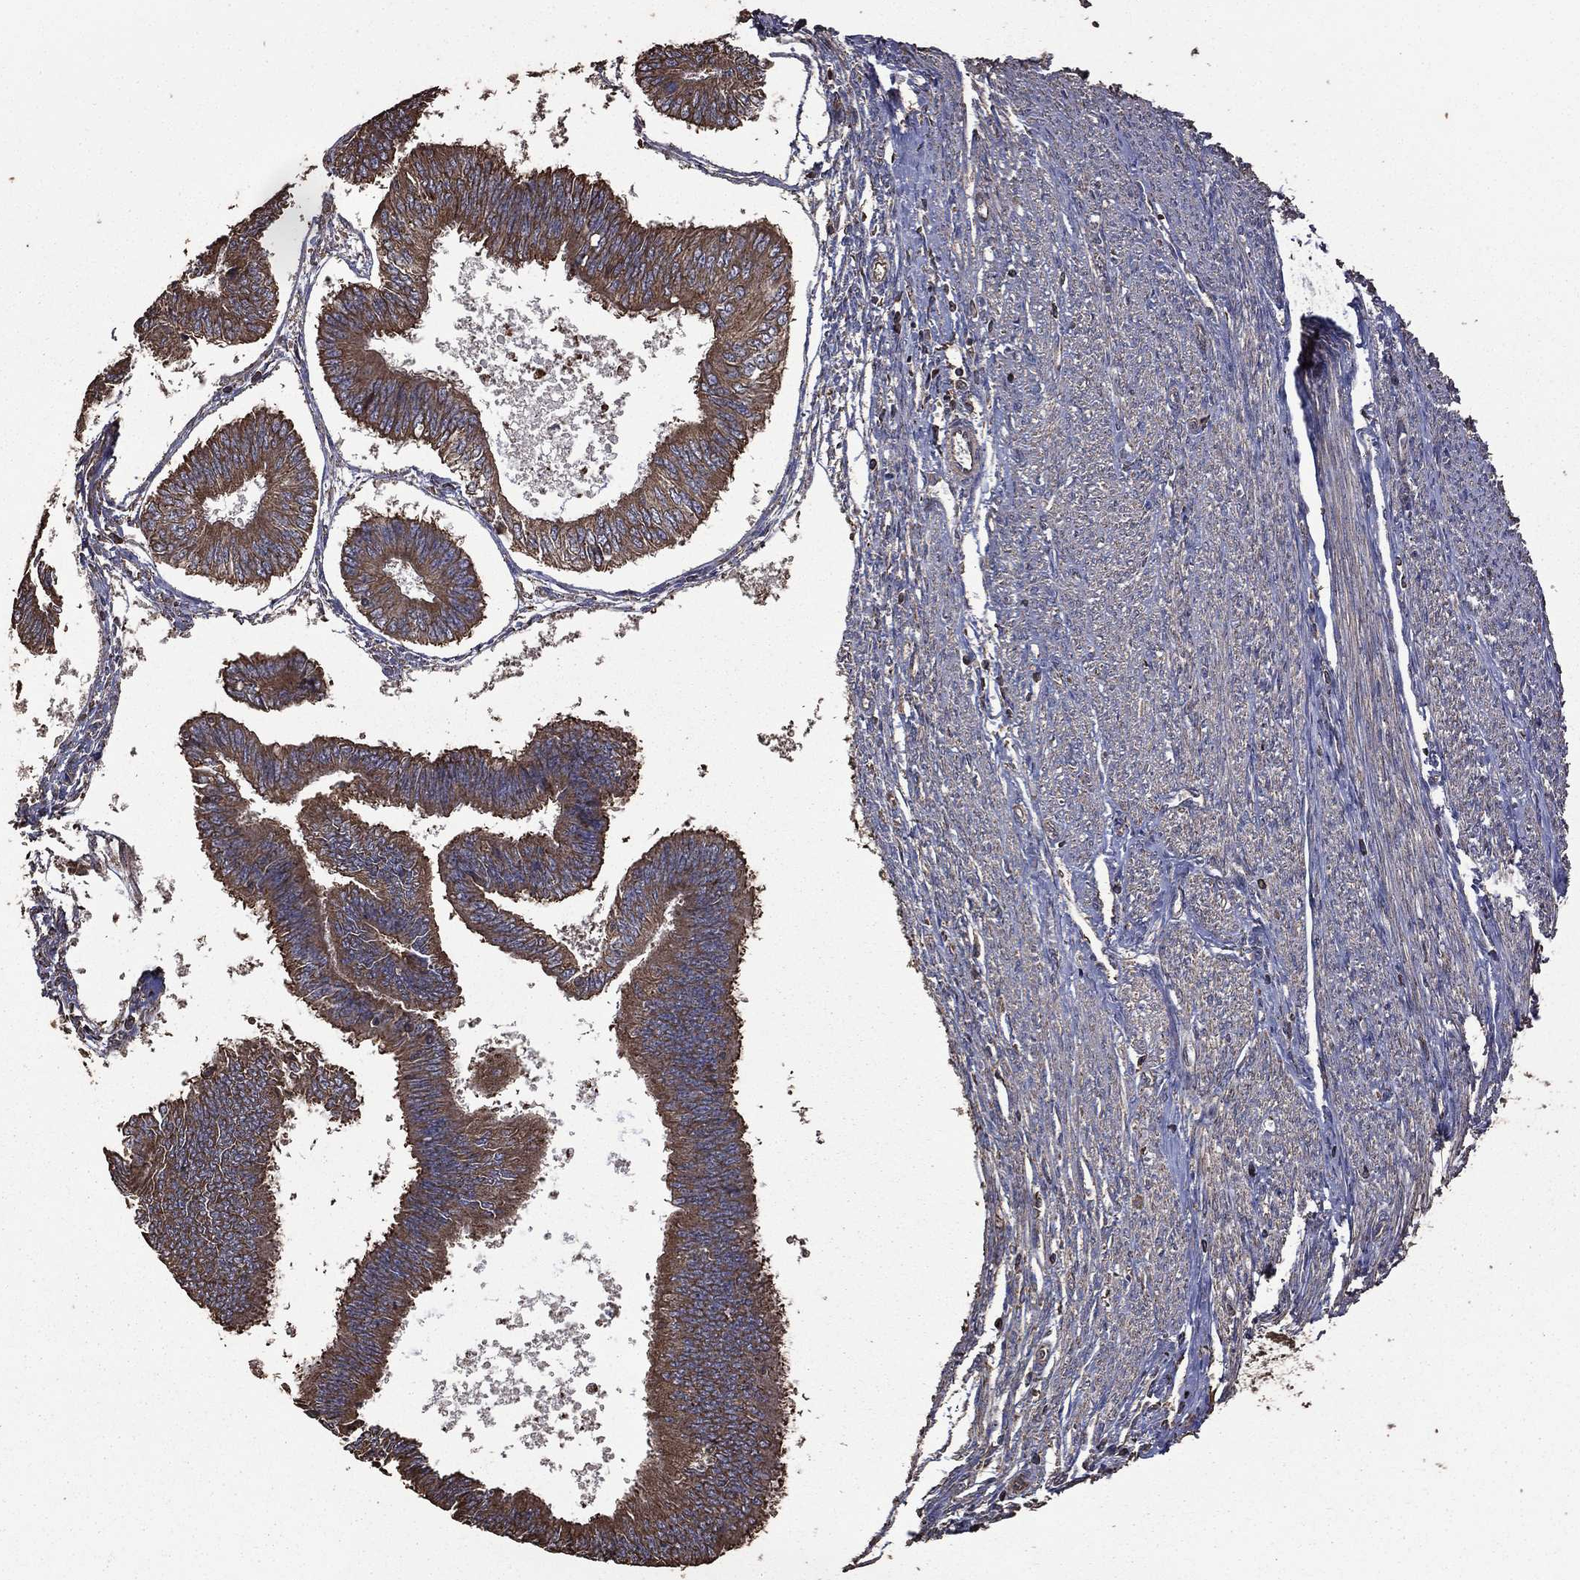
{"staining": {"intensity": "moderate", "quantity": ">75%", "location": "cytoplasmic/membranous"}, "tissue": "endometrial cancer", "cell_type": "Tumor cells", "image_type": "cancer", "snomed": [{"axis": "morphology", "description": "Adenocarcinoma, NOS"}, {"axis": "topography", "description": "Endometrium"}], "caption": "Moderate cytoplasmic/membranous protein expression is present in about >75% of tumor cells in endometrial cancer.", "gene": "METTL27", "patient": {"sex": "female", "age": 58}}